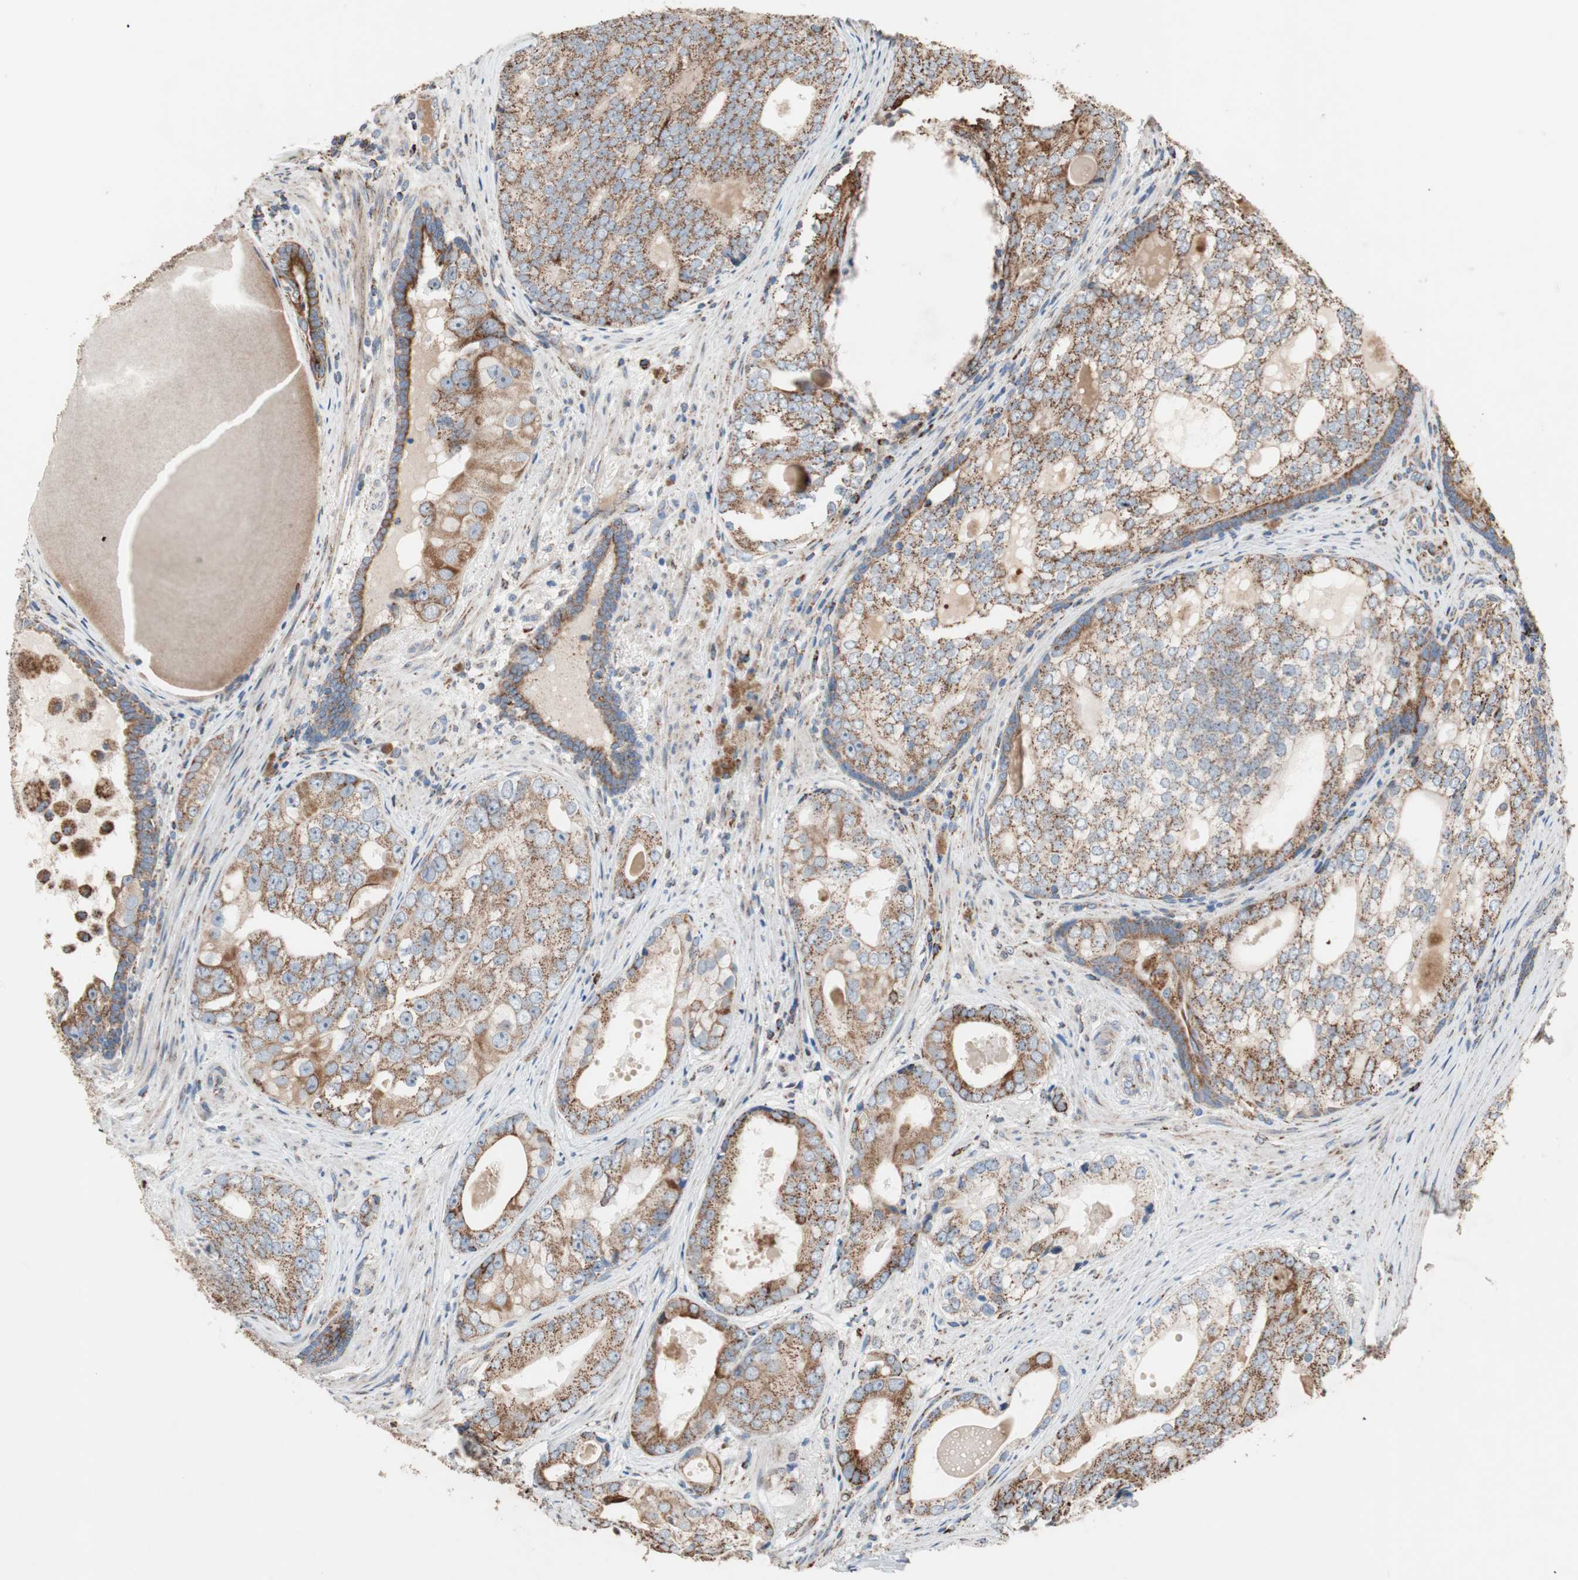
{"staining": {"intensity": "strong", "quantity": ">75%", "location": "cytoplasmic/membranous"}, "tissue": "prostate cancer", "cell_type": "Tumor cells", "image_type": "cancer", "snomed": [{"axis": "morphology", "description": "Adenocarcinoma, High grade"}, {"axis": "topography", "description": "Prostate"}], "caption": "The micrograph reveals immunohistochemical staining of adenocarcinoma (high-grade) (prostate). There is strong cytoplasmic/membranous expression is appreciated in approximately >75% of tumor cells.", "gene": "PCSK4", "patient": {"sex": "male", "age": 66}}